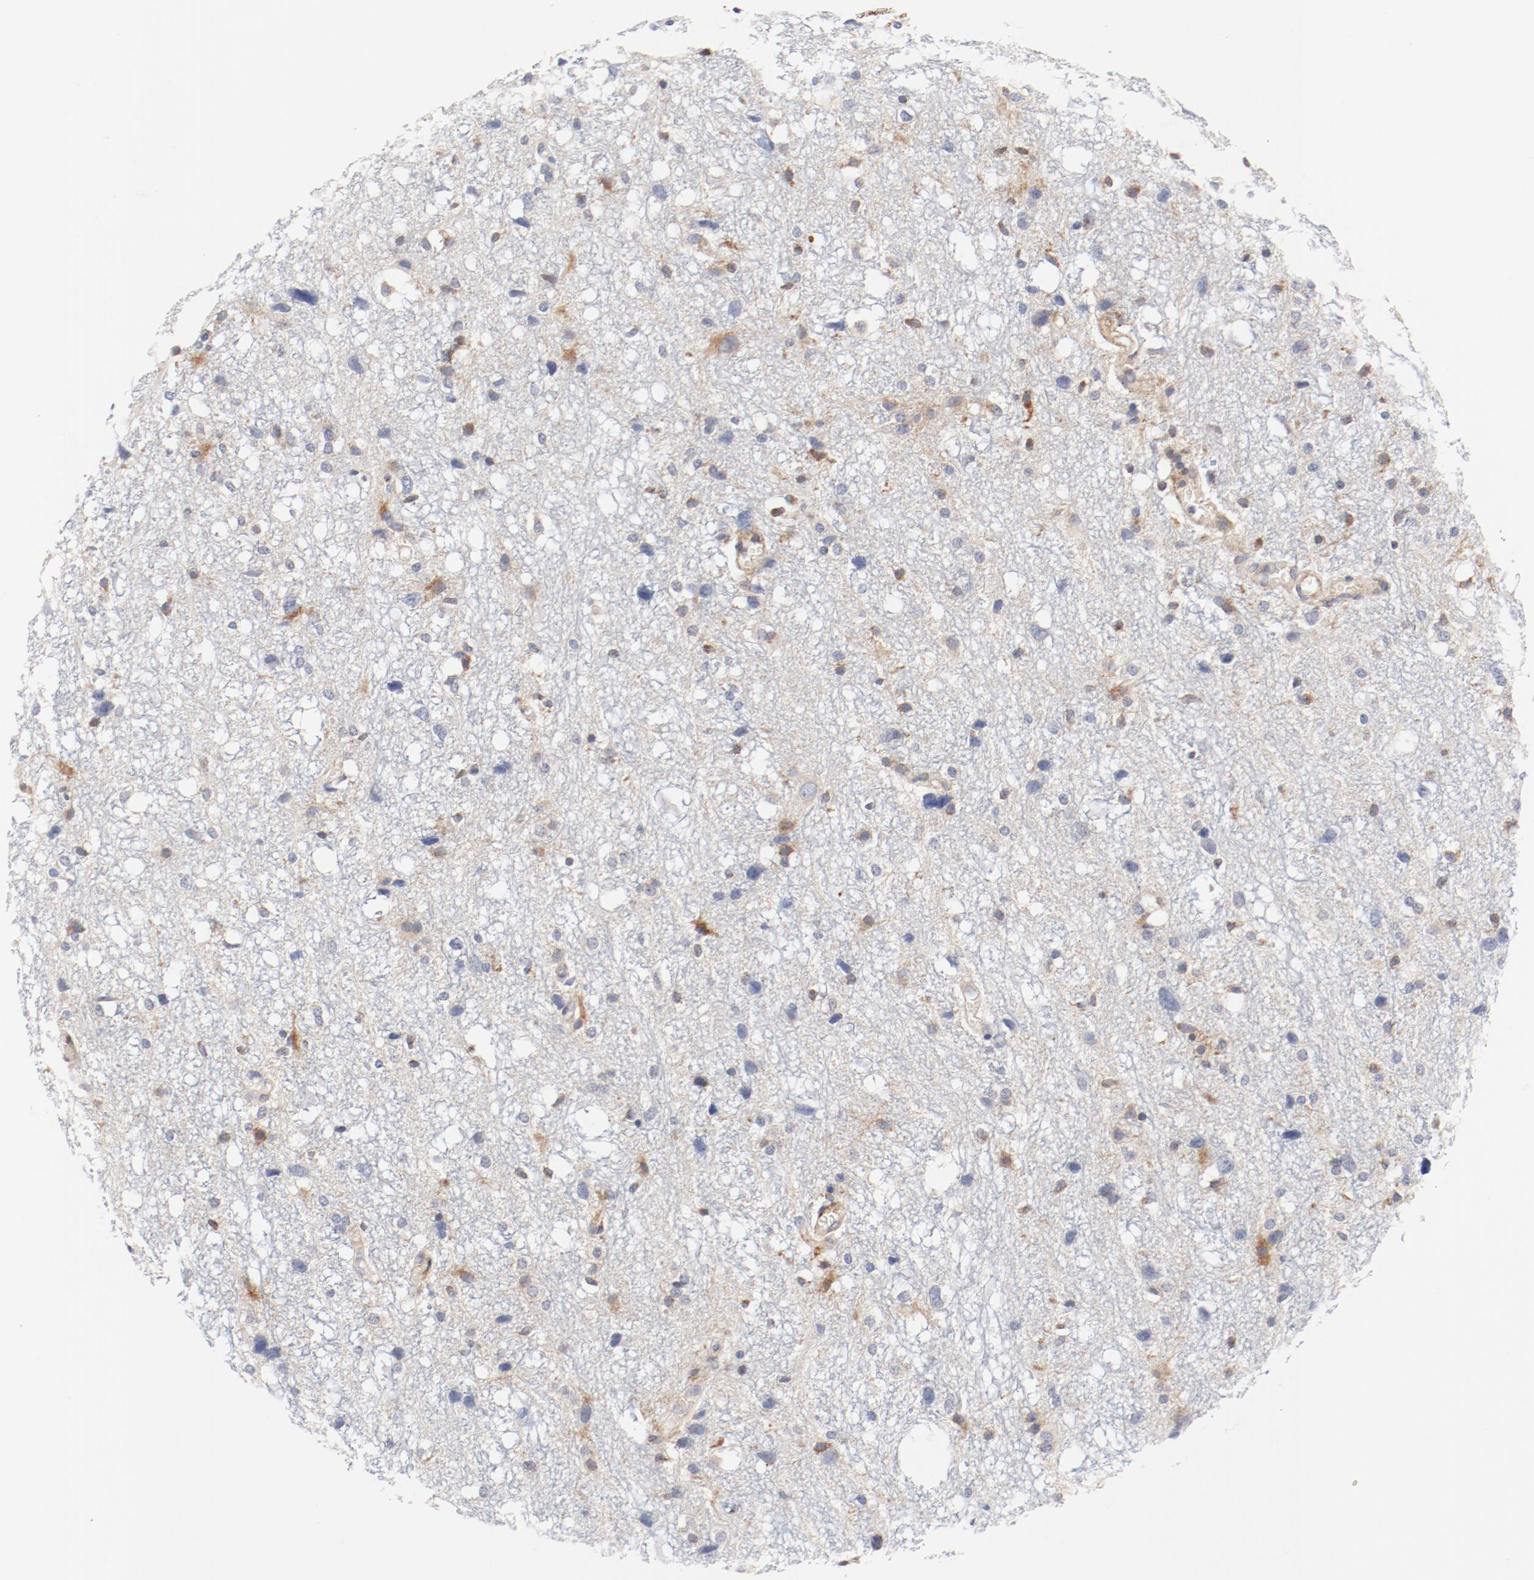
{"staining": {"intensity": "moderate", "quantity": ">75%", "location": "cytoplasmic/membranous"}, "tissue": "glioma", "cell_type": "Tumor cells", "image_type": "cancer", "snomed": [{"axis": "morphology", "description": "Glioma, malignant, High grade"}, {"axis": "topography", "description": "Brain"}], "caption": "High-magnification brightfield microscopy of malignant glioma (high-grade) stained with DAB (3,3'-diaminobenzidine) (brown) and counterstained with hematoxylin (blue). tumor cells exhibit moderate cytoplasmic/membranous staining is seen in about>75% of cells. The staining was performed using DAB (3,3'-diaminobenzidine) to visualize the protein expression in brown, while the nuclei were stained in blue with hematoxylin (Magnification: 20x).", "gene": "PDPK1", "patient": {"sex": "female", "age": 59}}